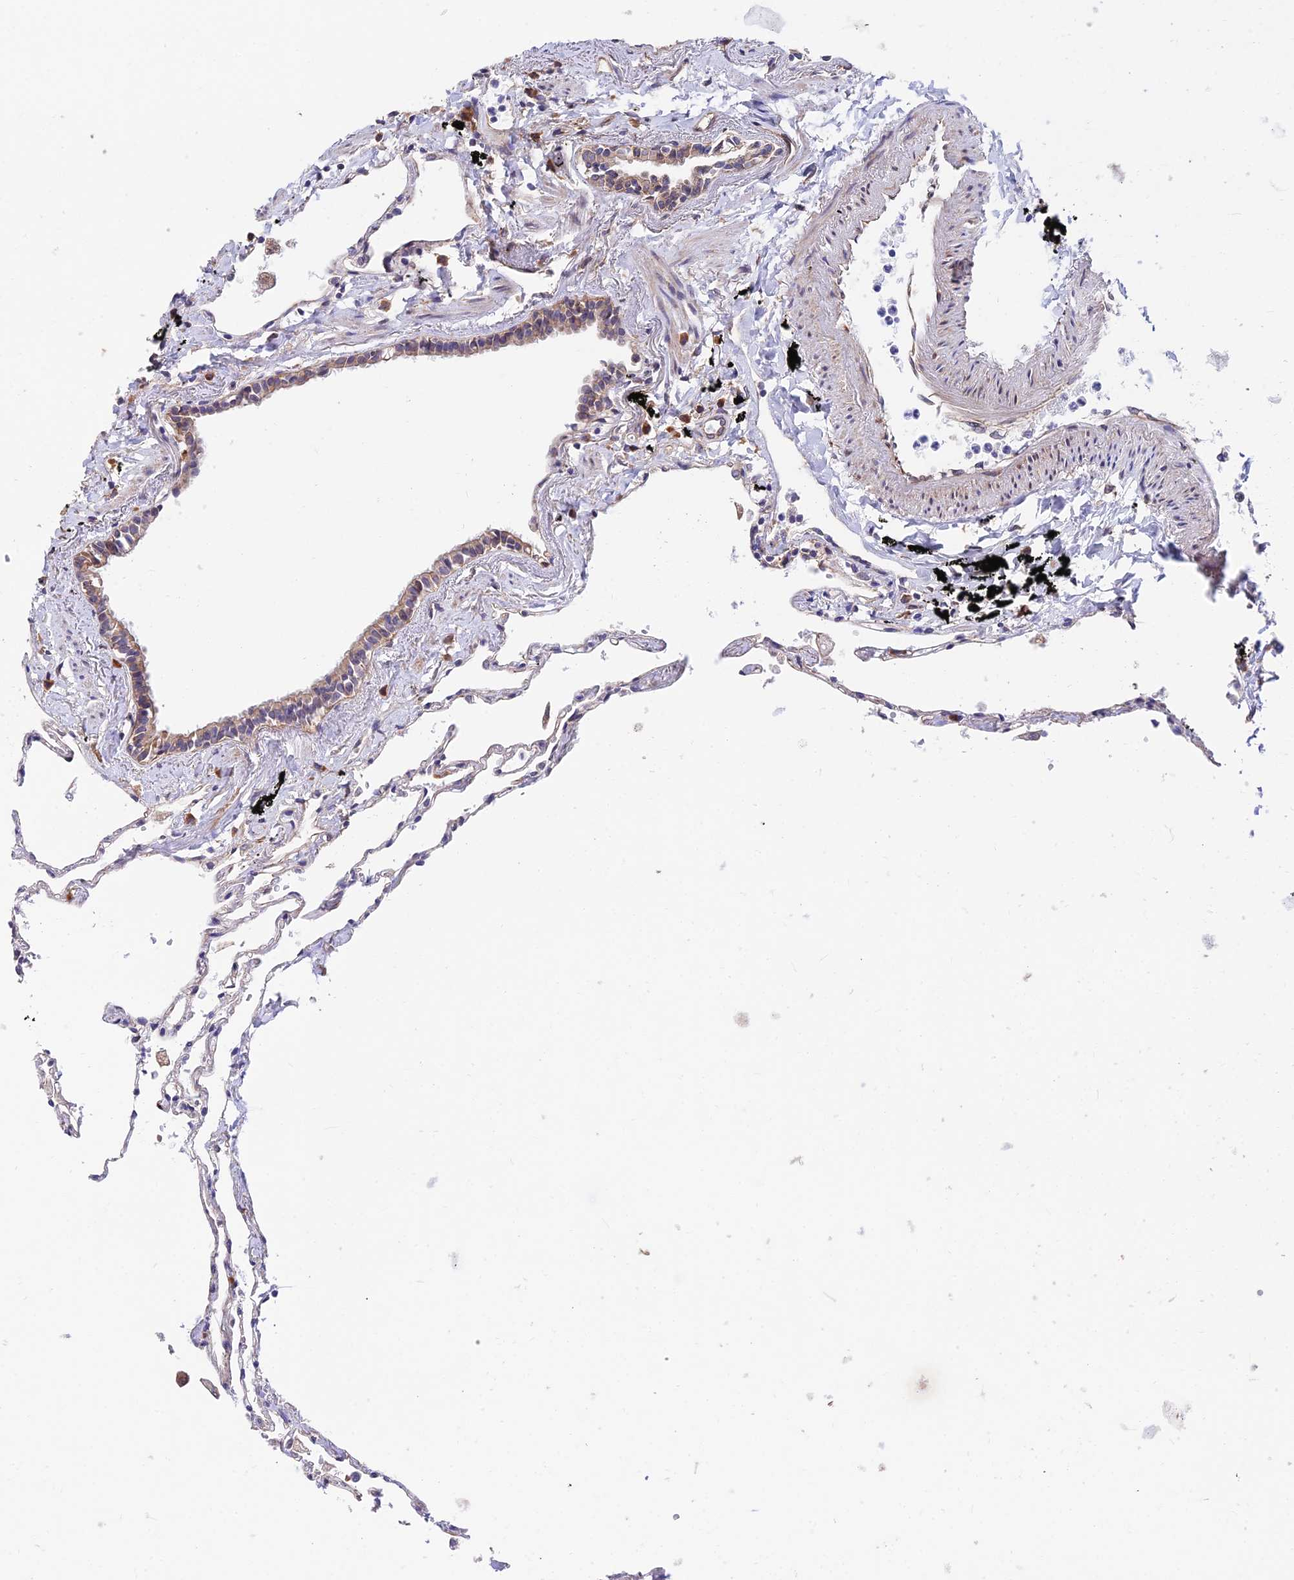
{"staining": {"intensity": "moderate", "quantity": "25%-75%", "location": "cytoplasmic/membranous"}, "tissue": "lung", "cell_type": "Alveolar cells", "image_type": "normal", "snomed": [{"axis": "morphology", "description": "Normal tissue, NOS"}, {"axis": "topography", "description": "Lung"}], "caption": "Protein staining shows moderate cytoplasmic/membranous staining in about 25%-75% of alveolar cells in unremarkable lung. (IHC, brightfield microscopy, high magnification).", "gene": "EXOC3L4", "patient": {"sex": "female", "age": 67}}